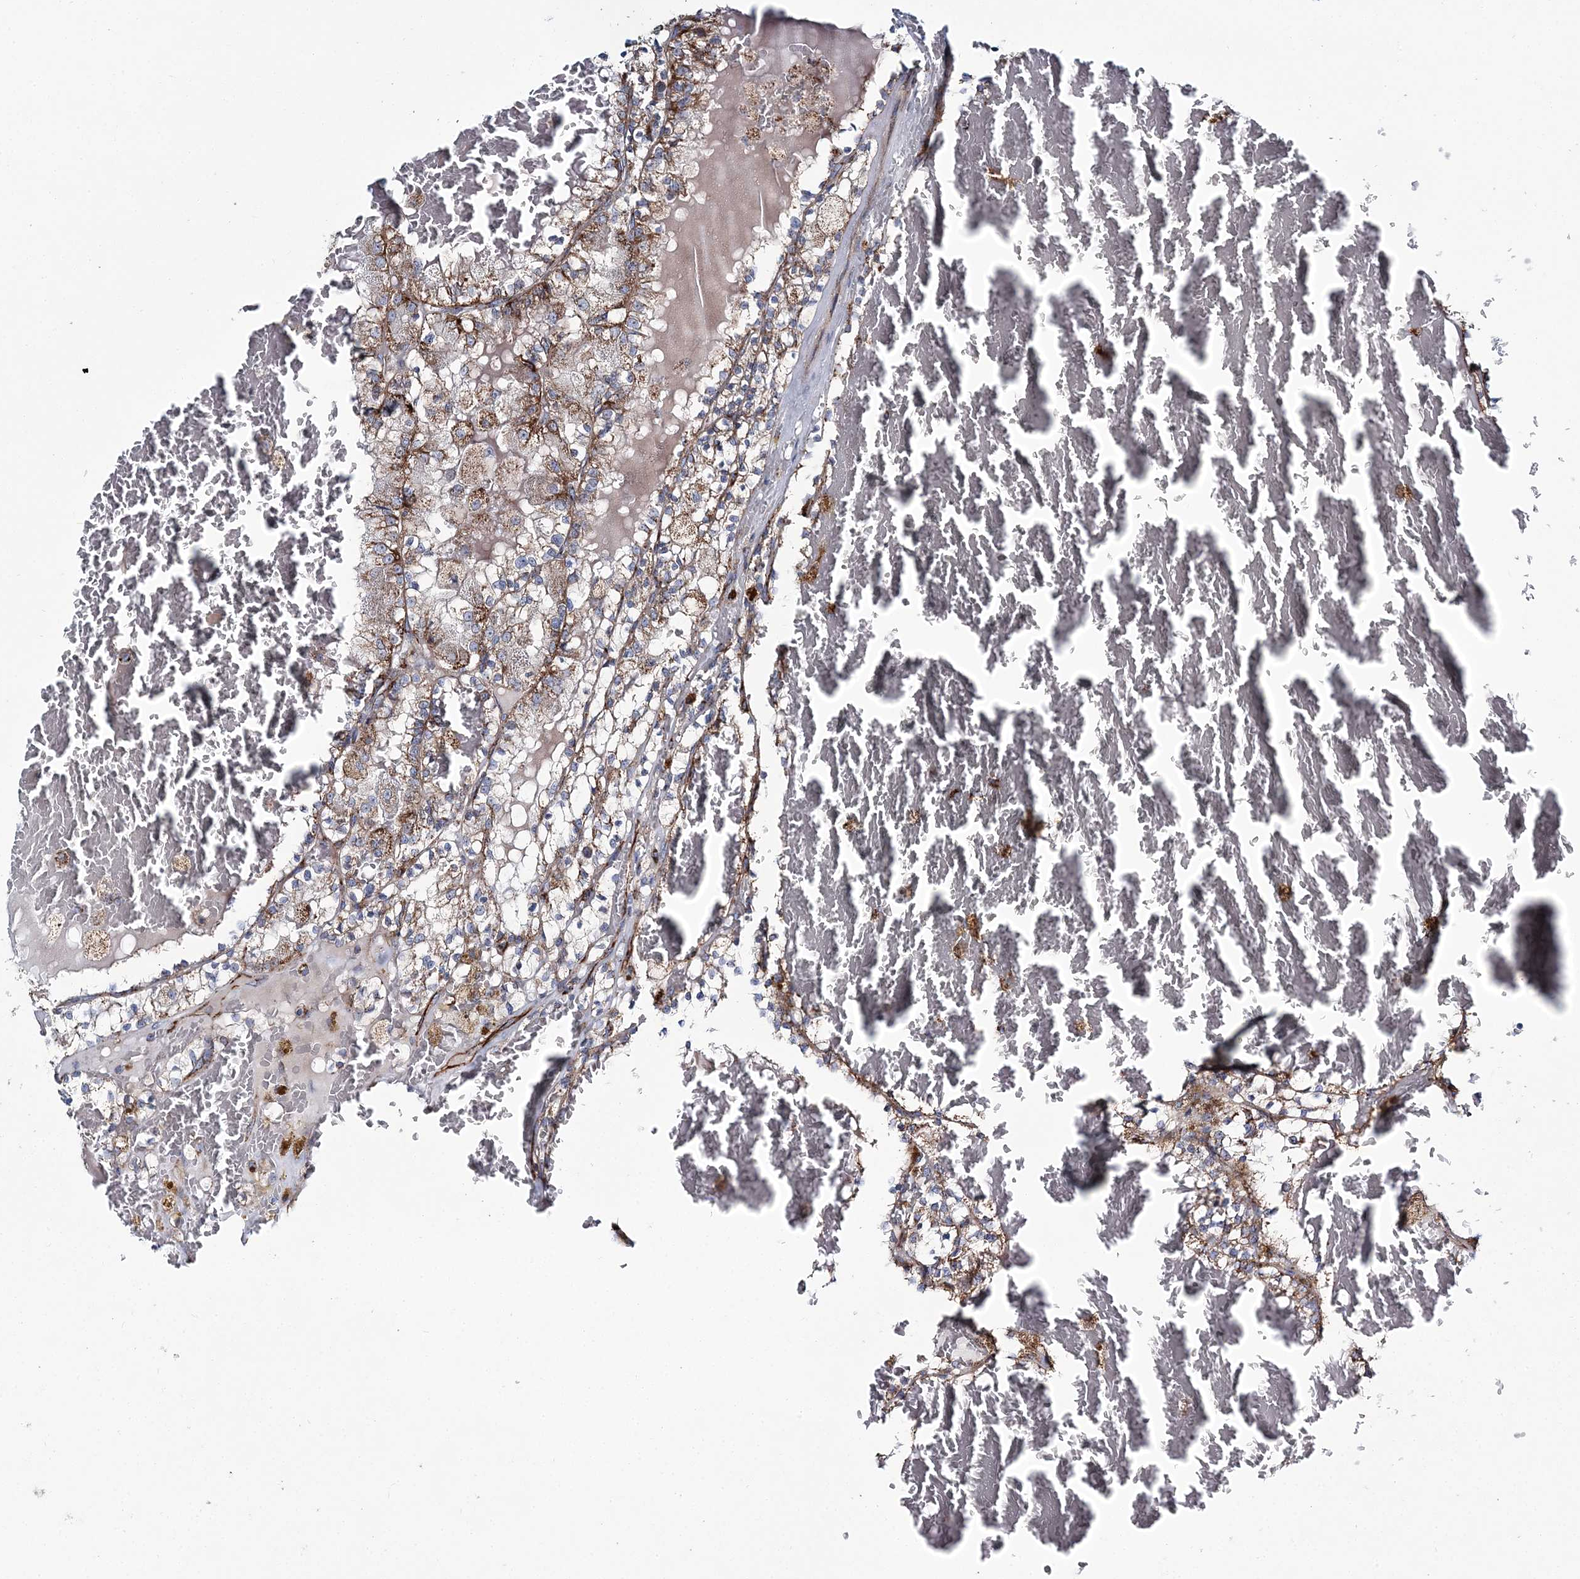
{"staining": {"intensity": "moderate", "quantity": ">75%", "location": "cytoplasmic/membranous"}, "tissue": "renal cancer", "cell_type": "Tumor cells", "image_type": "cancer", "snomed": [{"axis": "morphology", "description": "Adenocarcinoma, NOS"}, {"axis": "topography", "description": "Kidney"}], "caption": "A histopathology image of adenocarcinoma (renal) stained for a protein exhibits moderate cytoplasmic/membranous brown staining in tumor cells.", "gene": "ARHGAP6", "patient": {"sex": "female", "age": 56}}